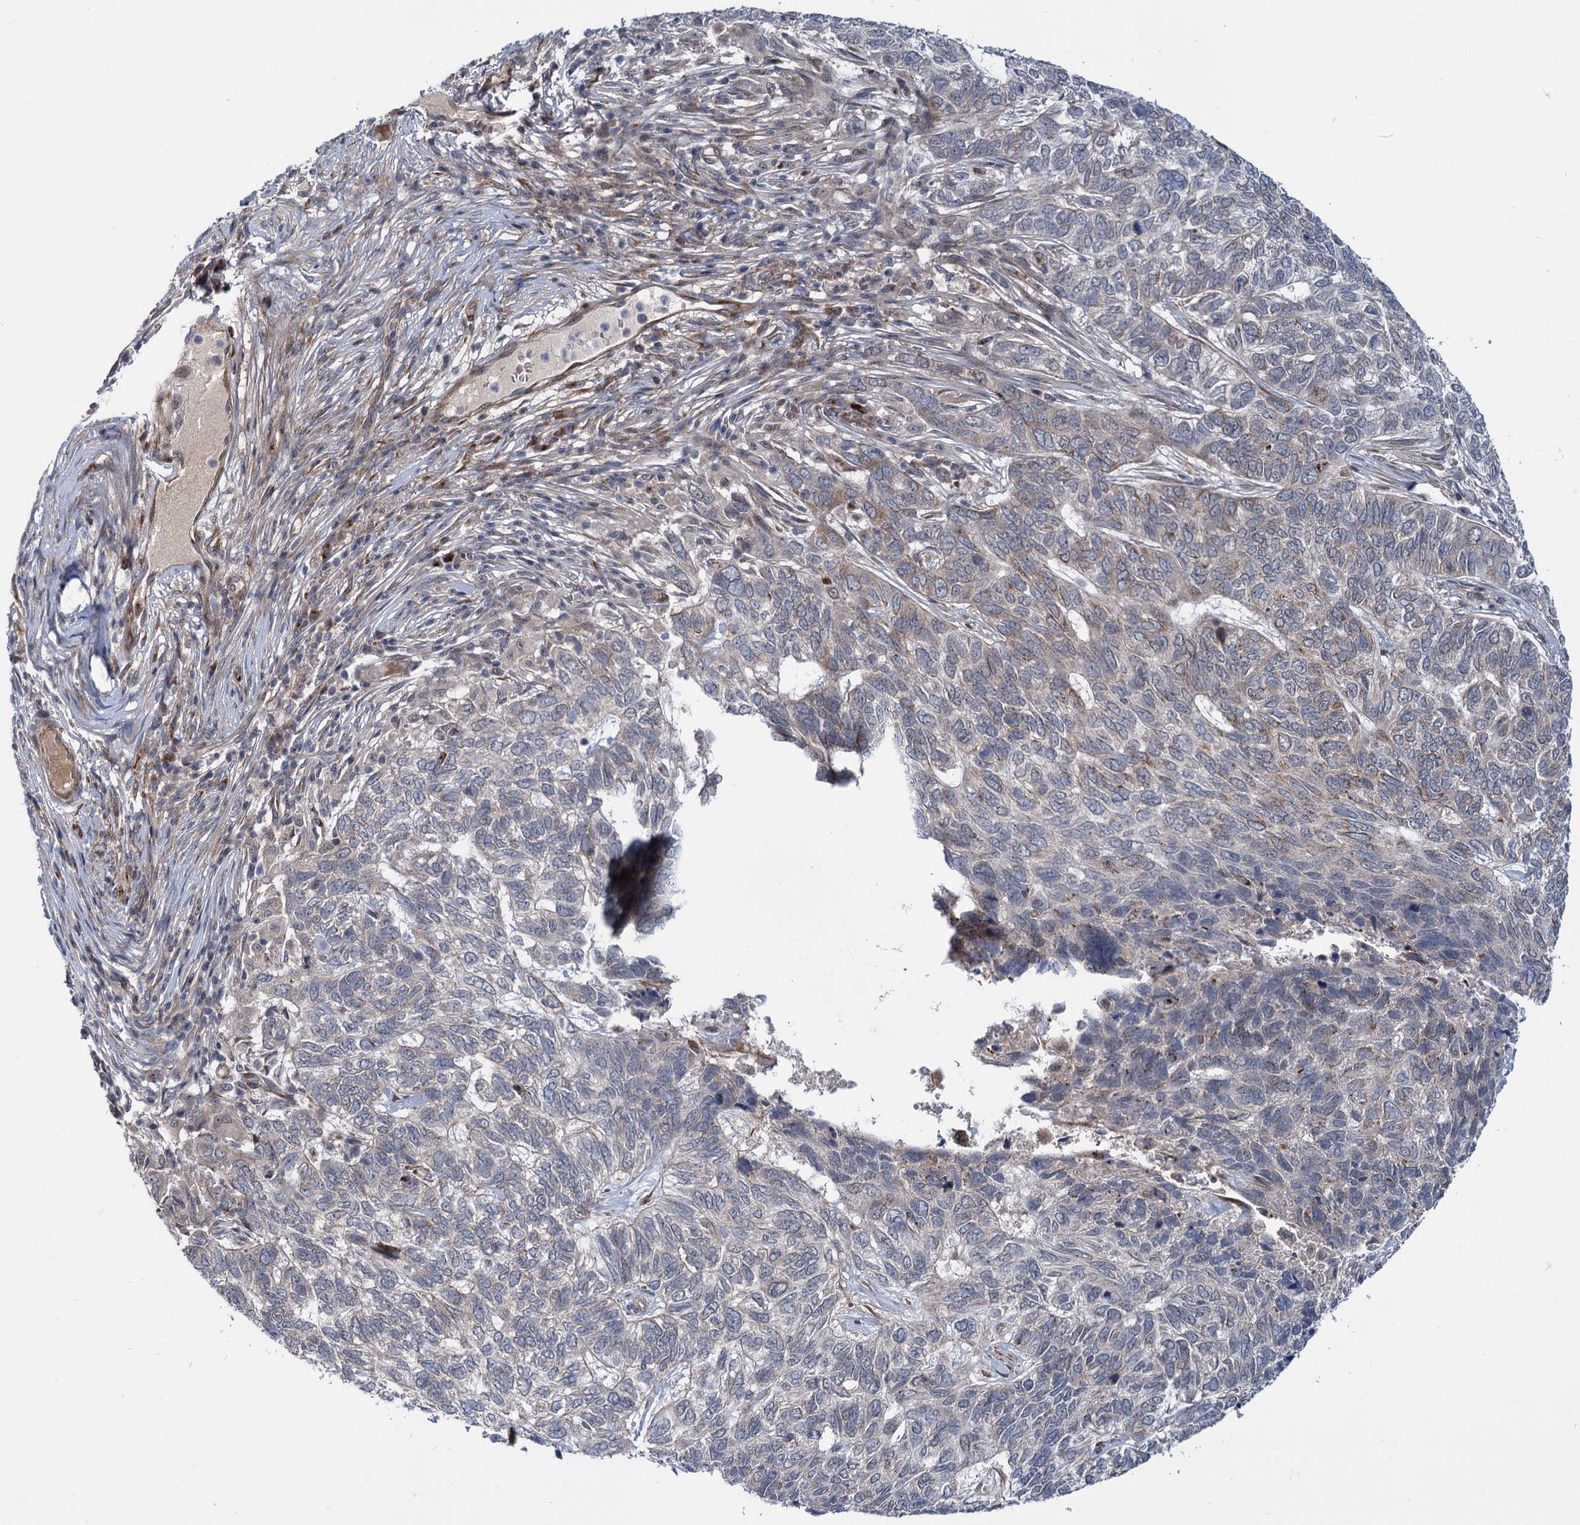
{"staining": {"intensity": "negative", "quantity": "none", "location": "none"}, "tissue": "skin cancer", "cell_type": "Tumor cells", "image_type": "cancer", "snomed": [{"axis": "morphology", "description": "Basal cell carcinoma"}, {"axis": "topography", "description": "Skin"}], "caption": "This is an immunohistochemistry image of skin cancer (basal cell carcinoma). There is no expression in tumor cells.", "gene": "ELP4", "patient": {"sex": "female", "age": 65}}